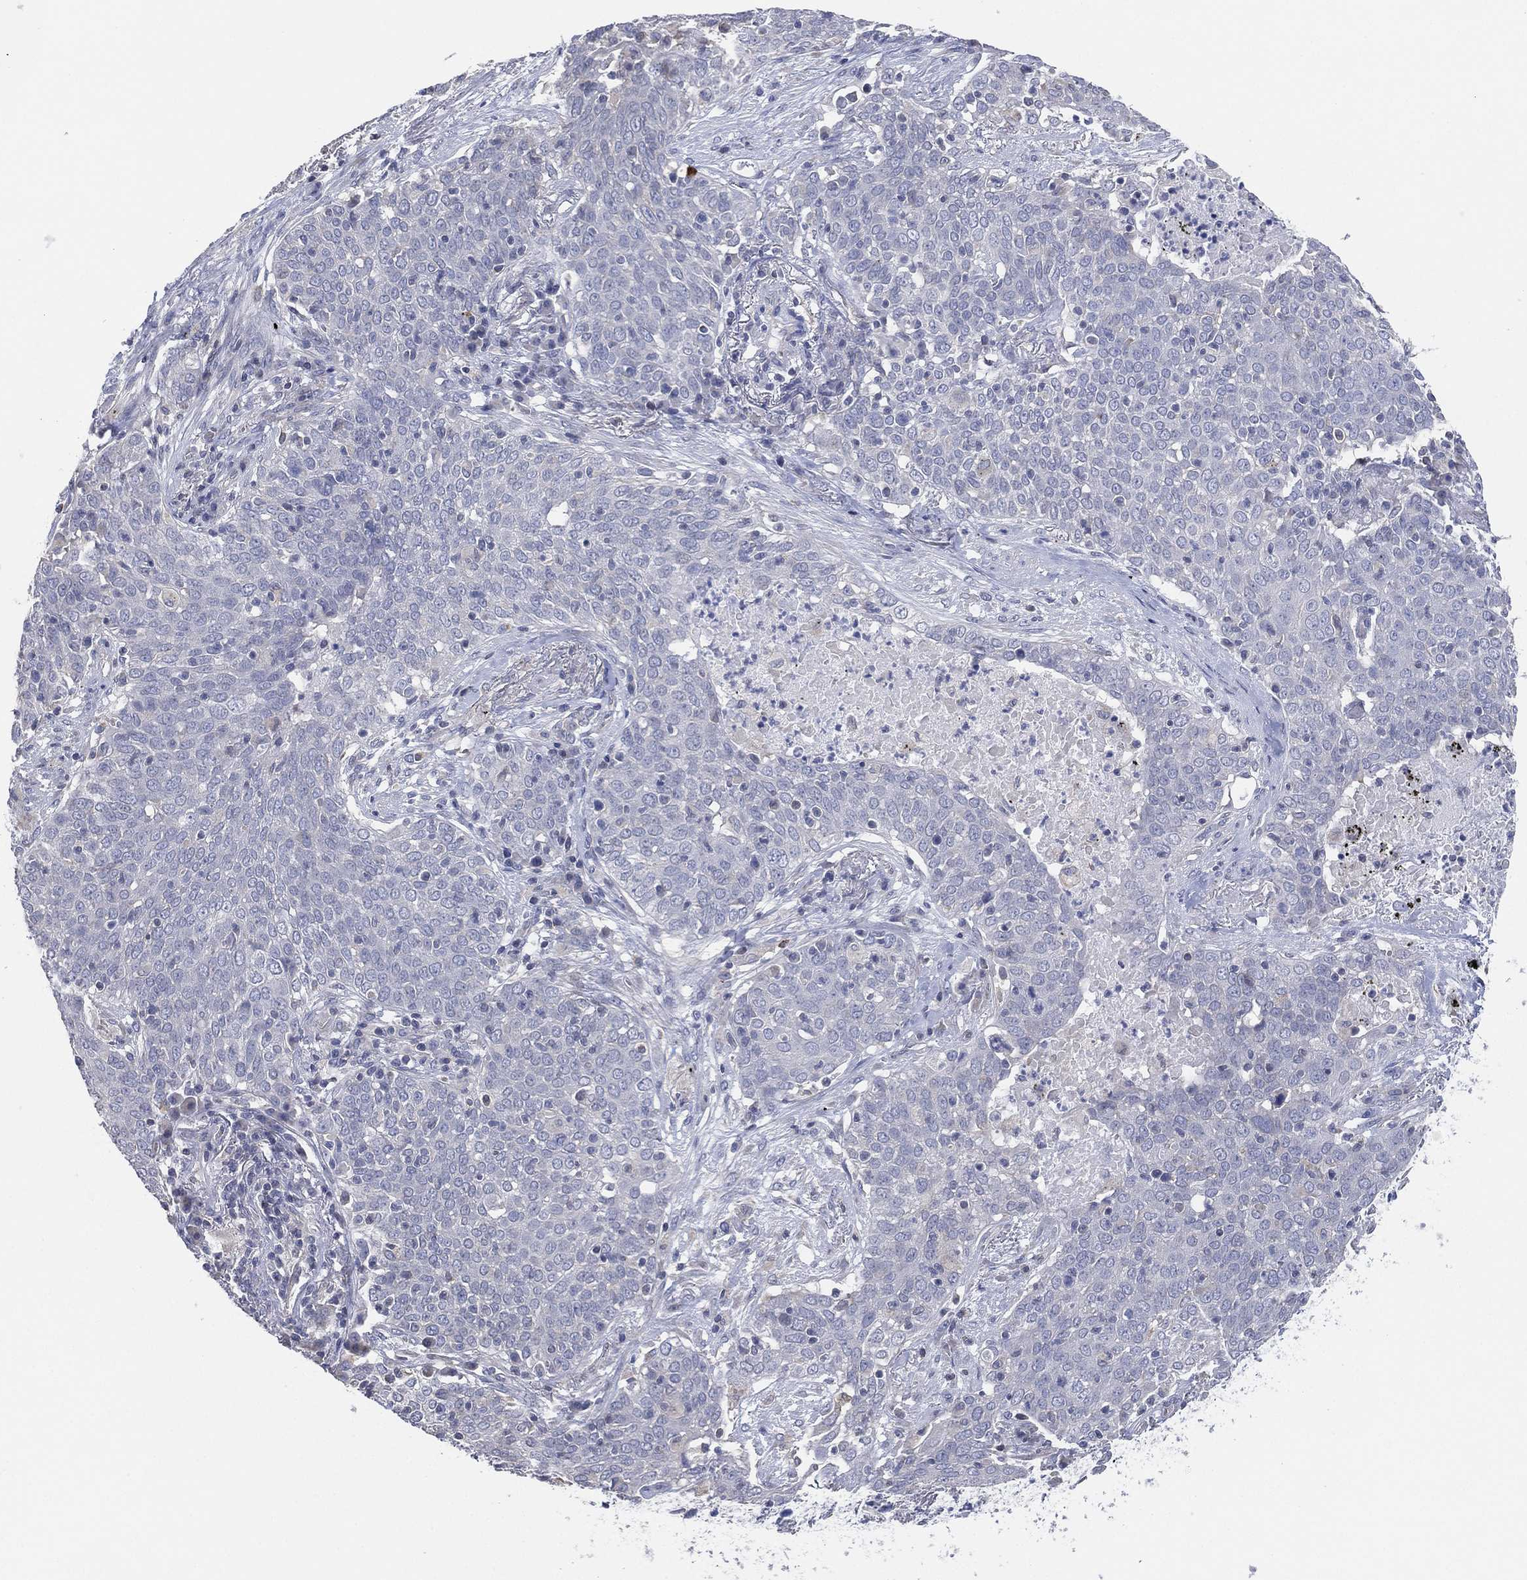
{"staining": {"intensity": "negative", "quantity": "none", "location": "none"}, "tissue": "lung cancer", "cell_type": "Tumor cells", "image_type": "cancer", "snomed": [{"axis": "morphology", "description": "Squamous cell carcinoma, NOS"}, {"axis": "topography", "description": "Lung"}], "caption": "A photomicrograph of human squamous cell carcinoma (lung) is negative for staining in tumor cells.", "gene": "CFTR", "patient": {"sex": "male", "age": 82}}